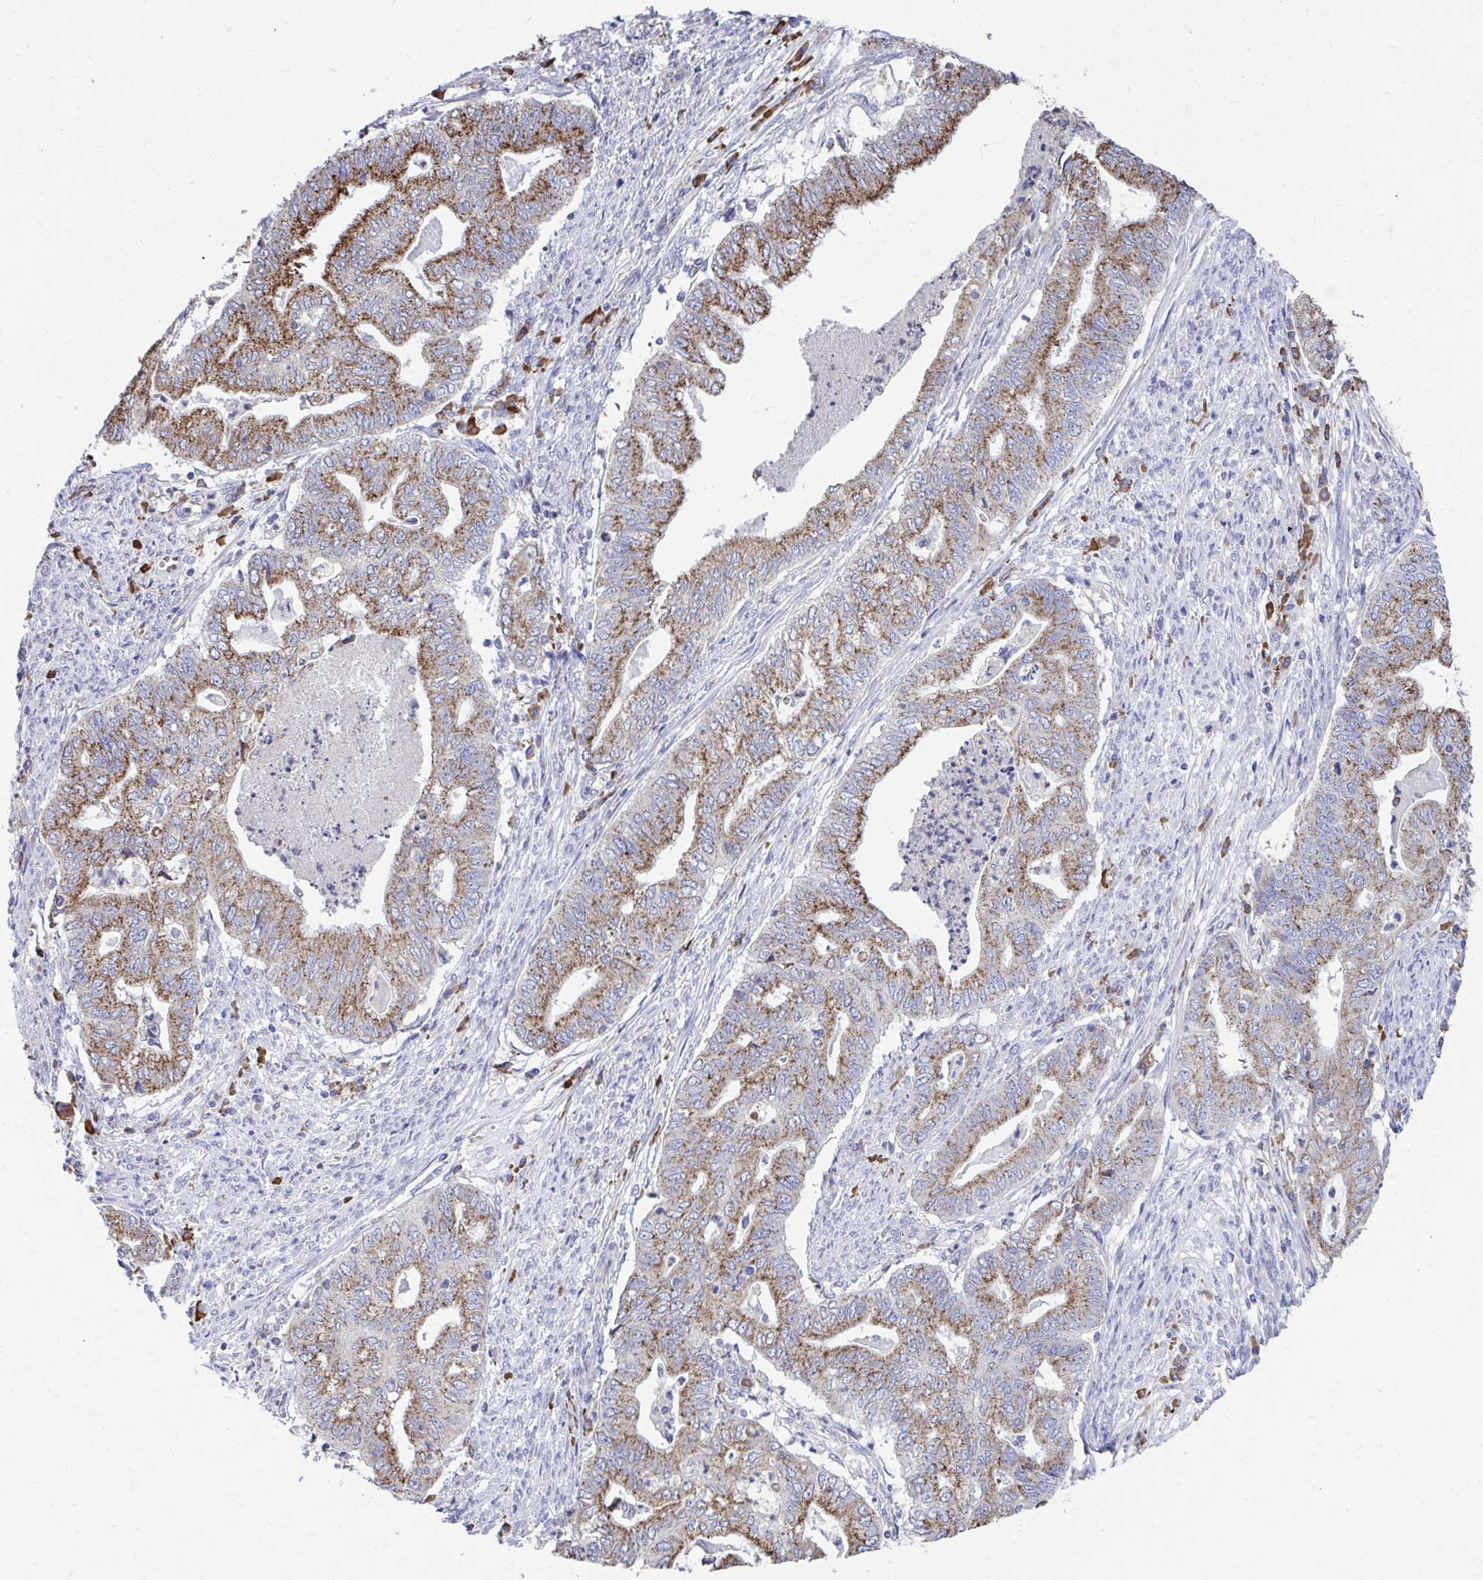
{"staining": {"intensity": "moderate", "quantity": ">75%", "location": "cytoplasmic/membranous"}, "tissue": "endometrial cancer", "cell_type": "Tumor cells", "image_type": "cancer", "snomed": [{"axis": "morphology", "description": "Adenocarcinoma, NOS"}, {"axis": "topography", "description": "Endometrium"}], "caption": "Immunohistochemistry (IHC) of human endometrial cancer displays medium levels of moderate cytoplasmic/membranous positivity in approximately >75% of tumor cells.", "gene": "FKBP2", "patient": {"sex": "female", "age": 79}}